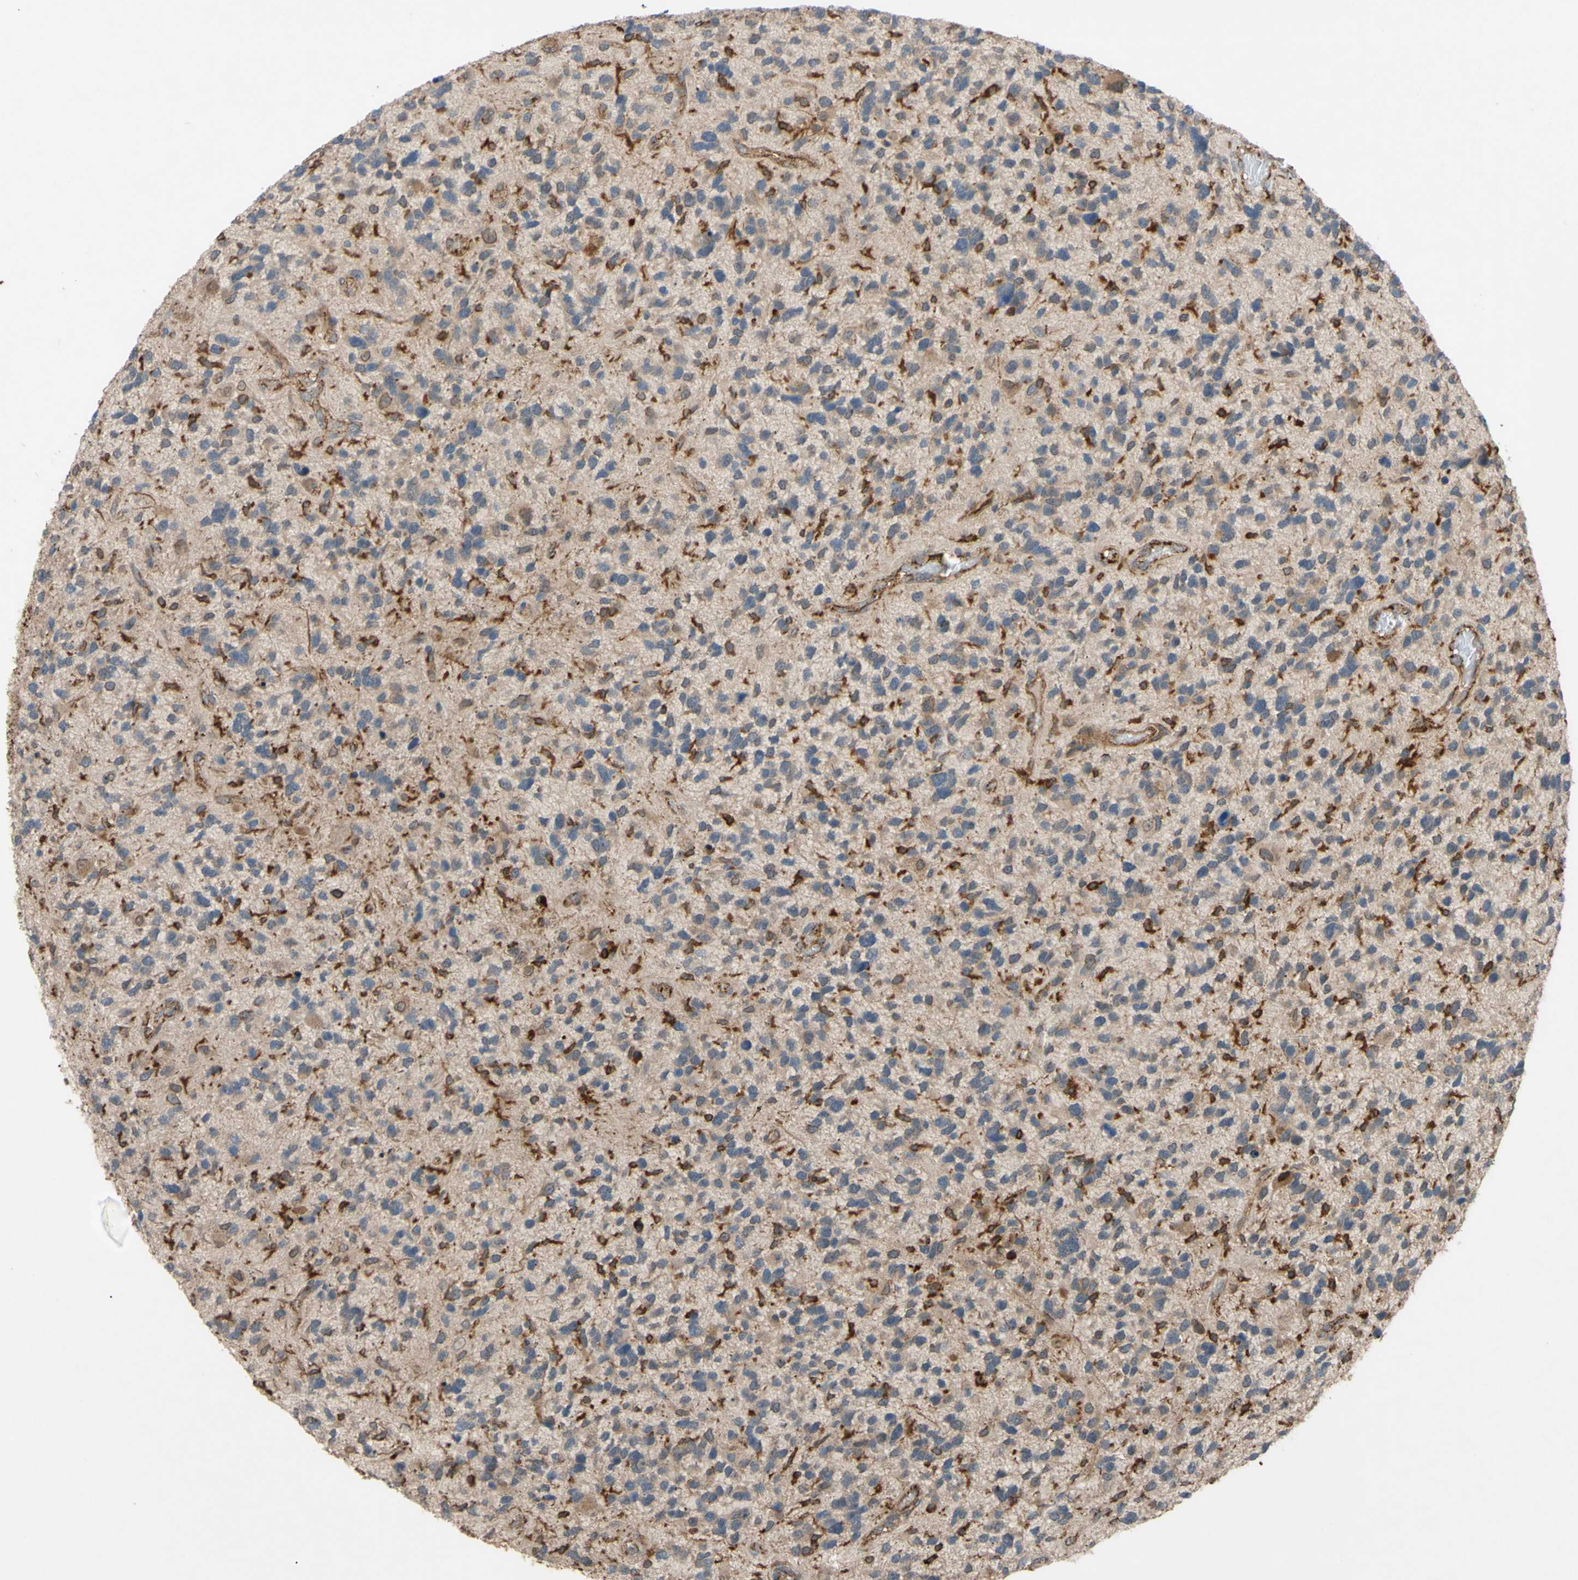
{"staining": {"intensity": "weak", "quantity": "25%-75%", "location": "cytoplasmic/membranous"}, "tissue": "glioma", "cell_type": "Tumor cells", "image_type": "cancer", "snomed": [{"axis": "morphology", "description": "Glioma, malignant, High grade"}, {"axis": "topography", "description": "Brain"}], "caption": "Weak cytoplasmic/membranous protein staining is seen in about 25%-75% of tumor cells in malignant glioma (high-grade).", "gene": "SHROOM4", "patient": {"sex": "female", "age": 58}}